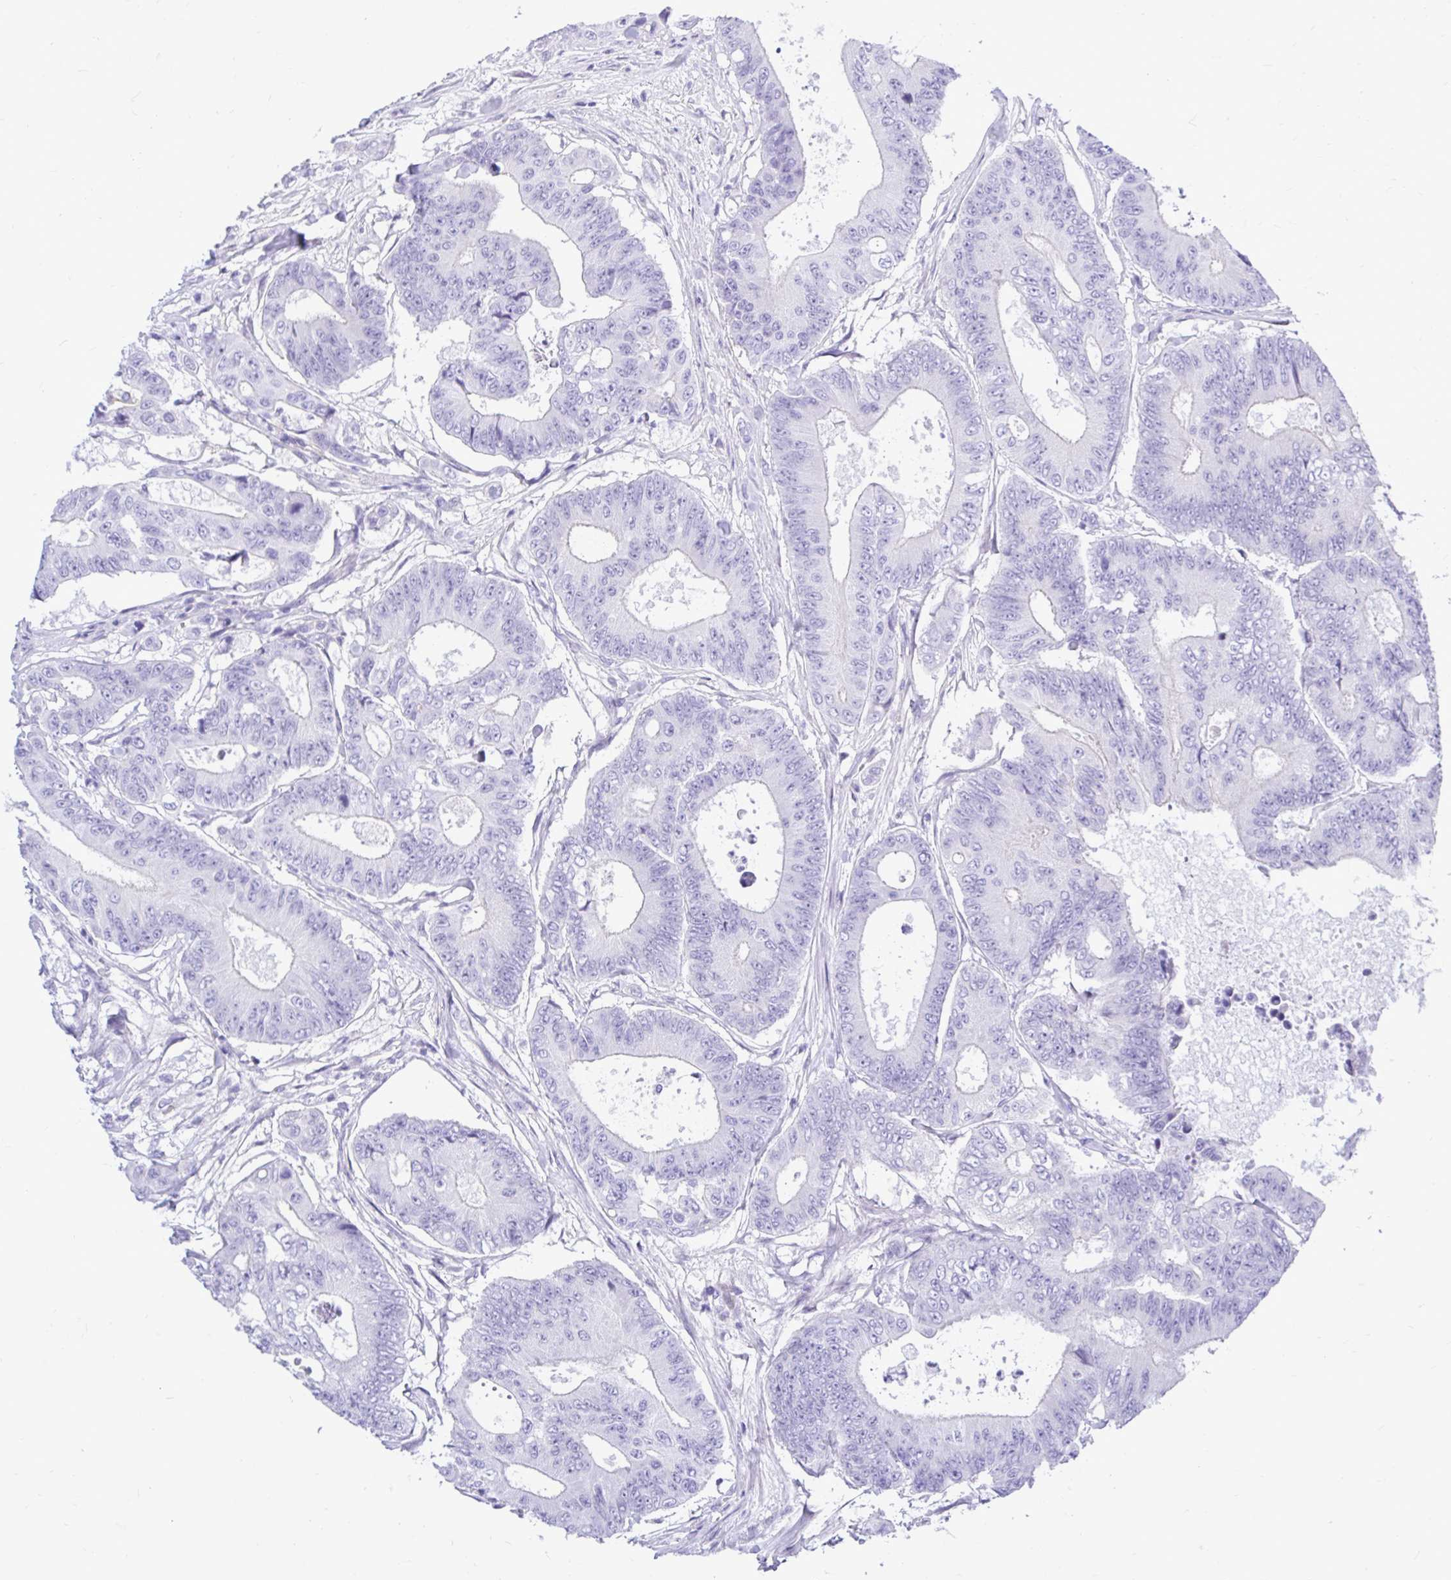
{"staining": {"intensity": "negative", "quantity": "none", "location": "none"}, "tissue": "colorectal cancer", "cell_type": "Tumor cells", "image_type": "cancer", "snomed": [{"axis": "morphology", "description": "Adenocarcinoma, NOS"}, {"axis": "topography", "description": "Colon"}], "caption": "A micrograph of human adenocarcinoma (colorectal) is negative for staining in tumor cells.", "gene": "ABCG2", "patient": {"sex": "female", "age": 48}}